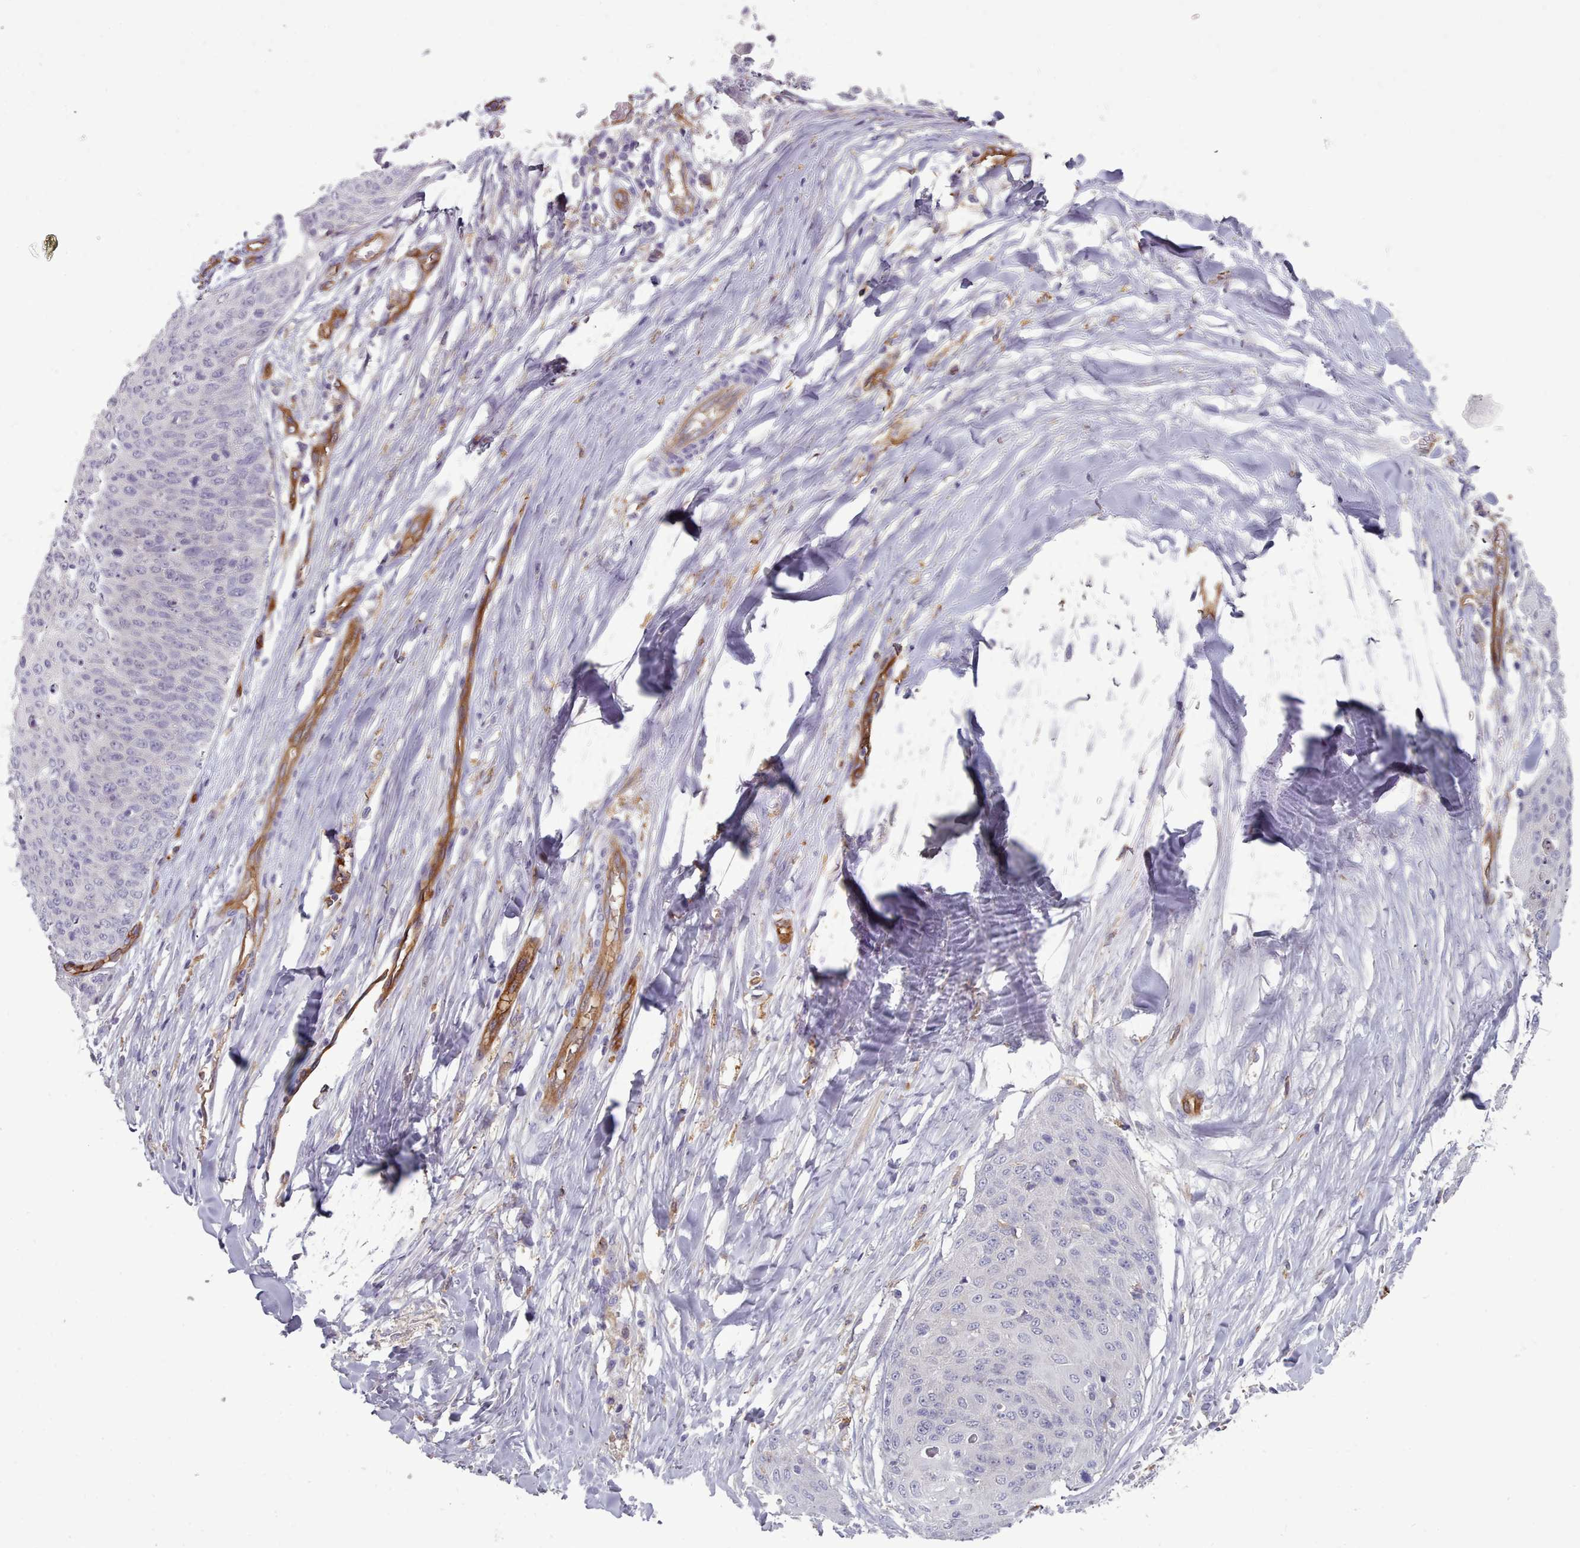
{"staining": {"intensity": "negative", "quantity": "none", "location": "none"}, "tissue": "skin cancer", "cell_type": "Tumor cells", "image_type": "cancer", "snomed": [{"axis": "morphology", "description": "Squamous cell carcinoma, NOS"}, {"axis": "topography", "description": "Skin"}, {"axis": "topography", "description": "Vulva"}], "caption": "Tumor cells show no significant protein positivity in skin squamous cell carcinoma.", "gene": "CD300LF", "patient": {"sex": "female", "age": 85}}